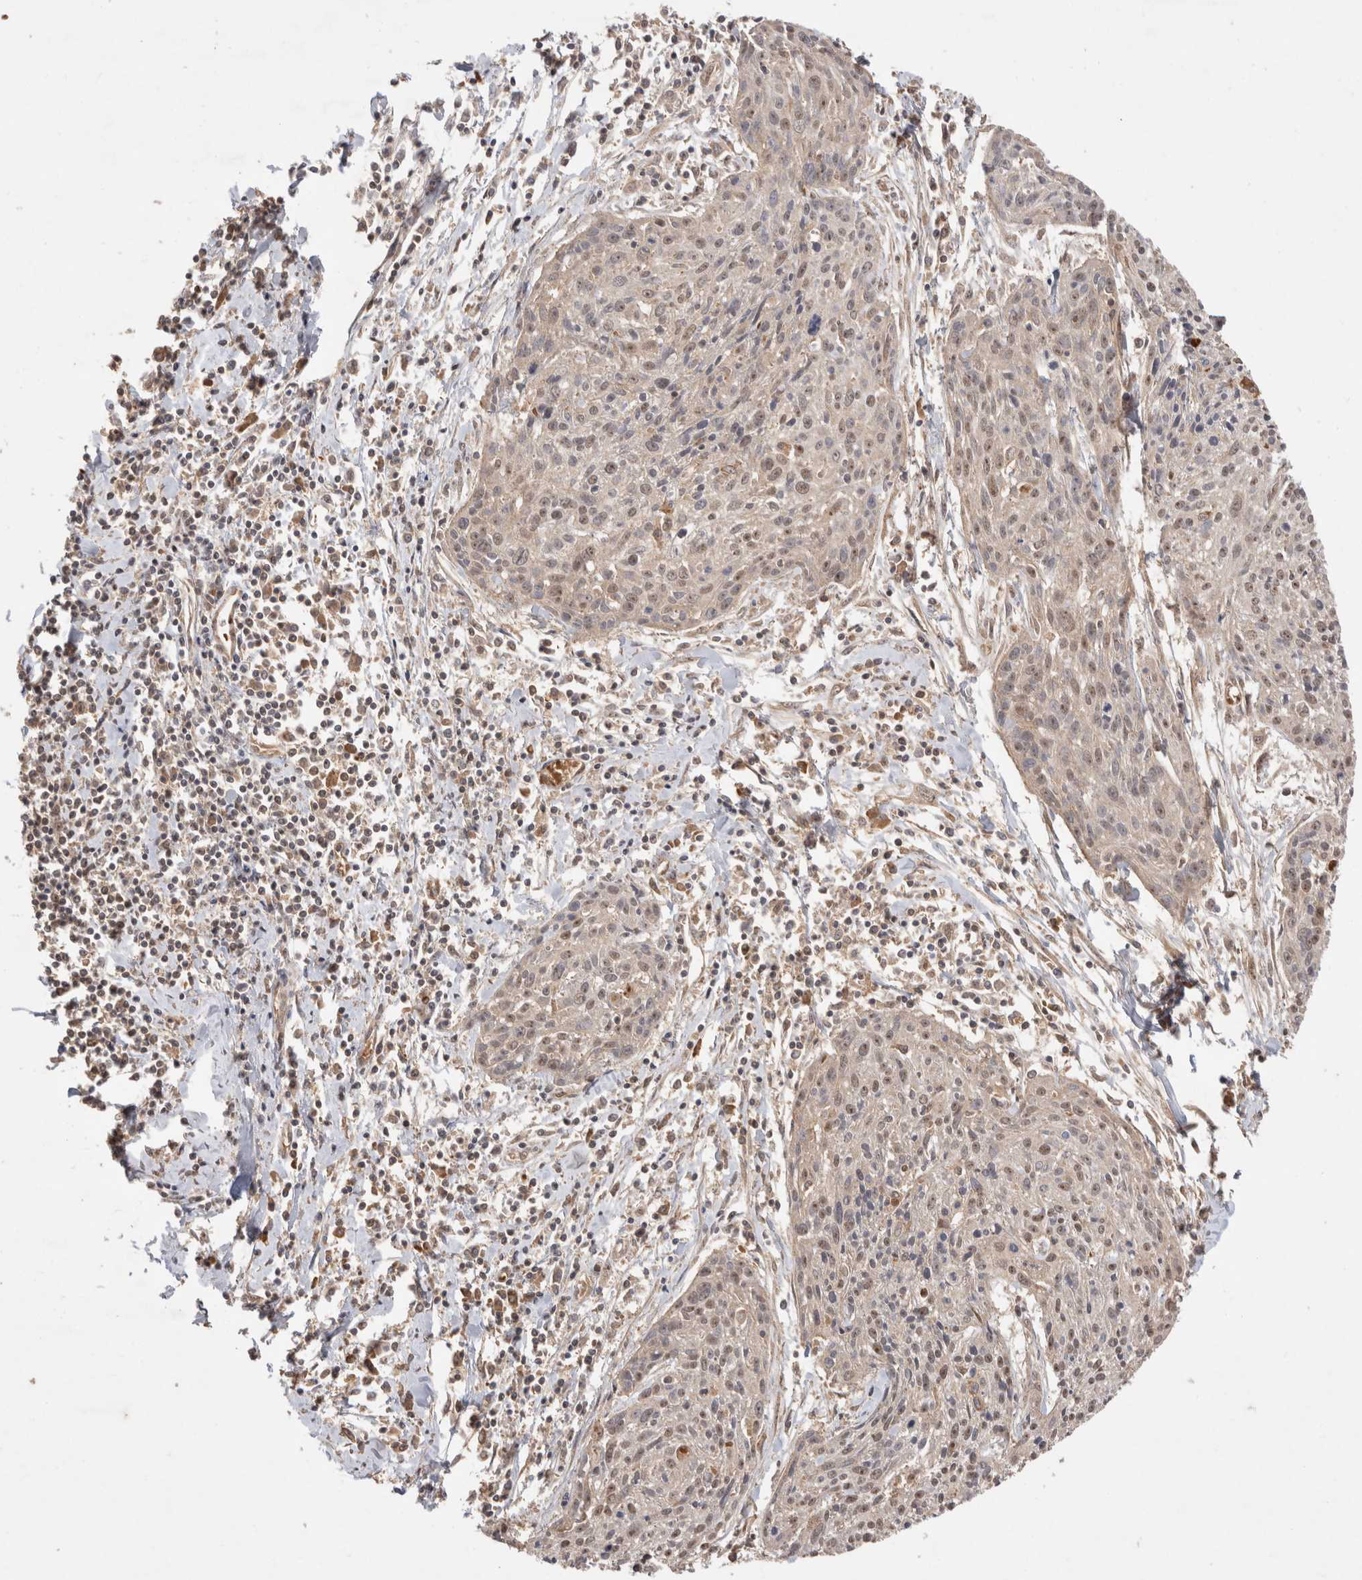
{"staining": {"intensity": "weak", "quantity": "25%-75%", "location": "nuclear"}, "tissue": "cervical cancer", "cell_type": "Tumor cells", "image_type": "cancer", "snomed": [{"axis": "morphology", "description": "Squamous cell carcinoma, NOS"}, {"axis": "topography", "description": "Cervix"}], "caption": "IHC (DAB) staining of human squamous cell carcinoma (cervical) demonstrates weak nuclear protein positivity in approximately 25%-75% of tumor cells.", "gene": "FAM221A", "patient": {"sex": "female", "age": 51}}